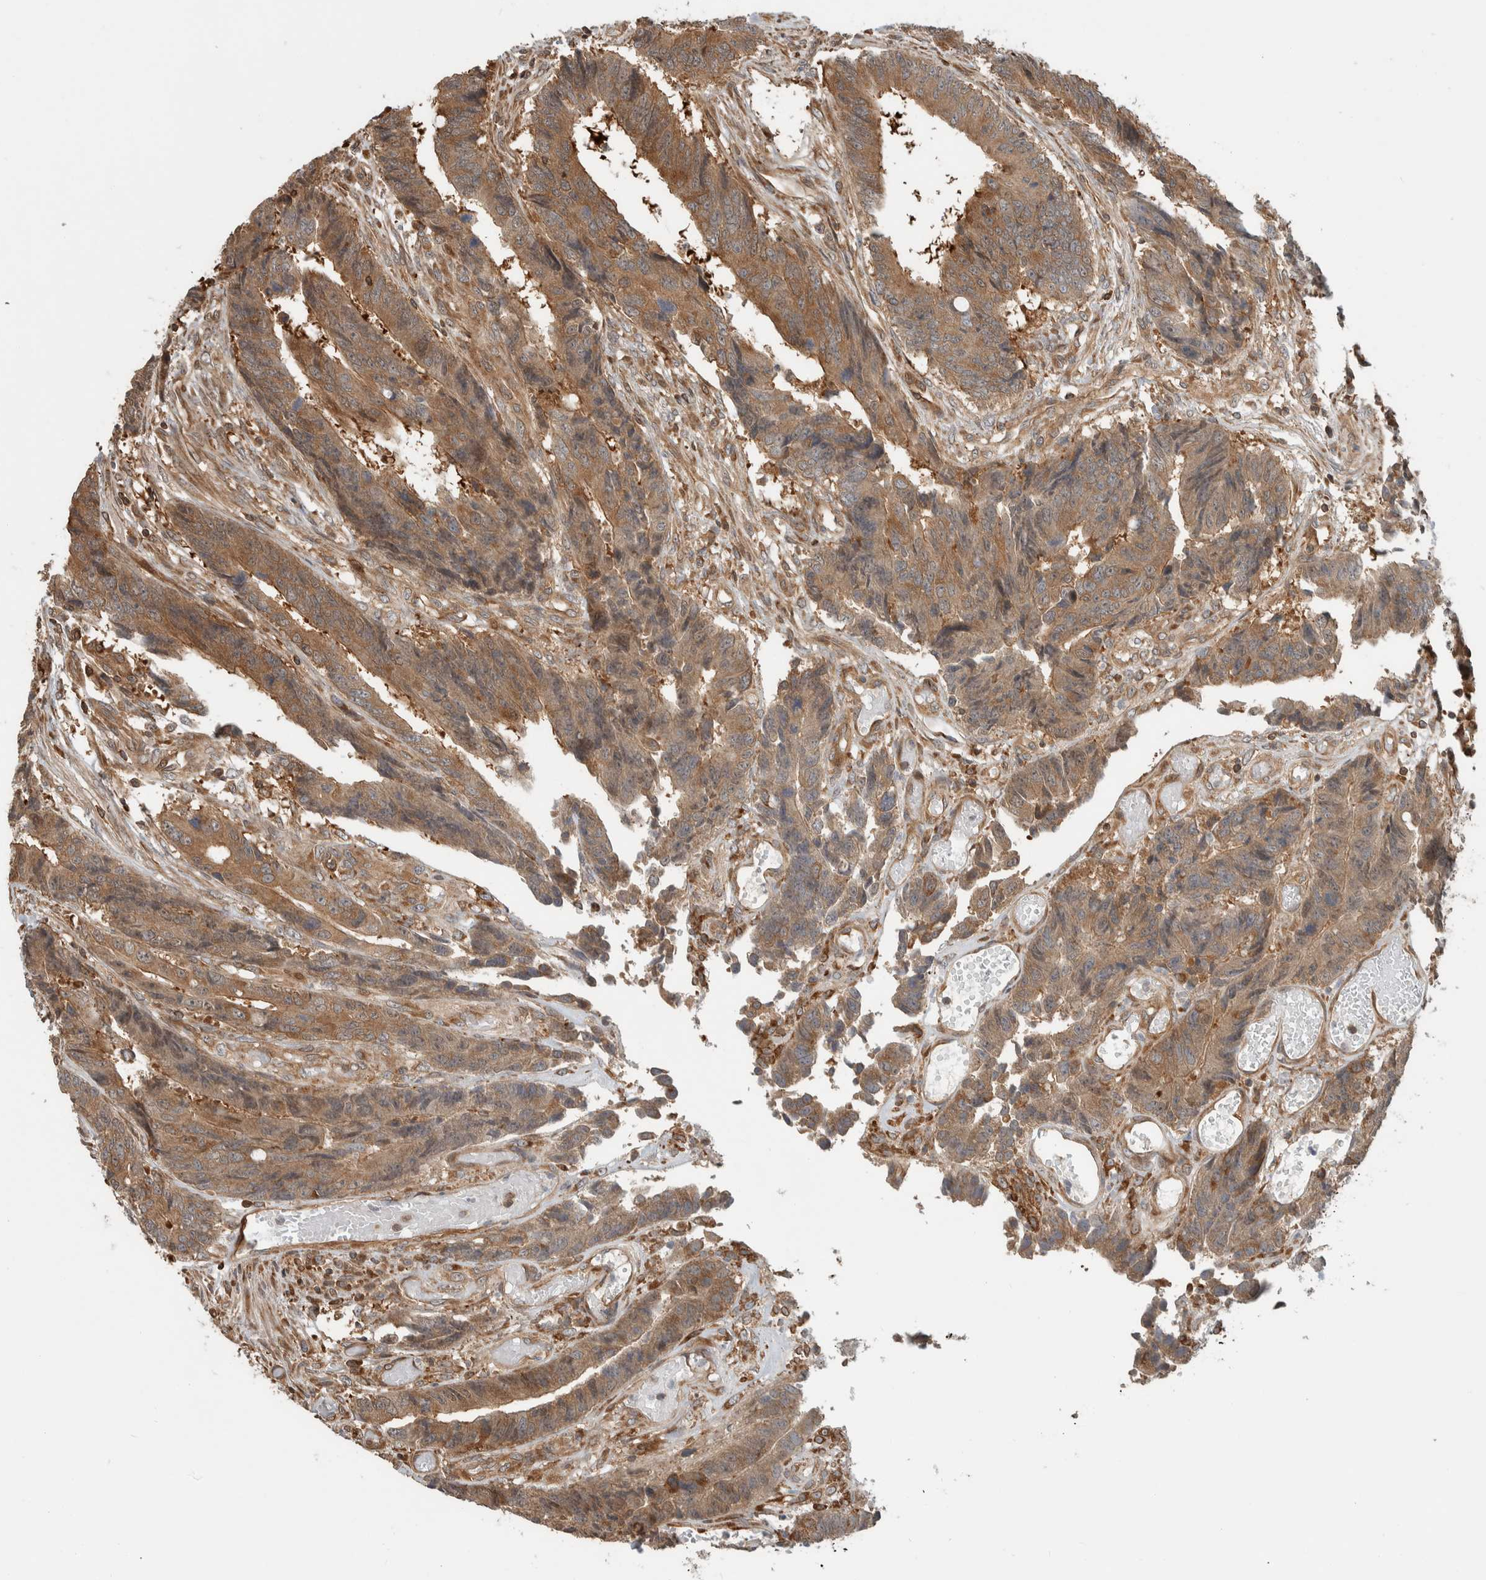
{"staining": {"intensity": "moderate", "quantity": ">75%", "location": "cytoplasmic/membranous"}, "tissue": "colorectal cancer", "cell_type": "Tumor cells", "image_type": "cancer", "snomed": [{"axis": "morphology", "description": "Adenocarcinoma, NOS"}, {"axis": "topography", "description": "Rectum"}], "caption": "A medium amount of moderate cytoplasmic/membranous expression is identified in about >75% of tumor cells in colorectal adenocarcinoma tissue. The protein of interest is stained brown, and the nuclei are stained in blue (DAB (3,3'-diaminobenzidine) IHC with brightfield microscopy, high magnification).", "gene": "CNTROB", "patient": {"sex": "male", "age": 84}}